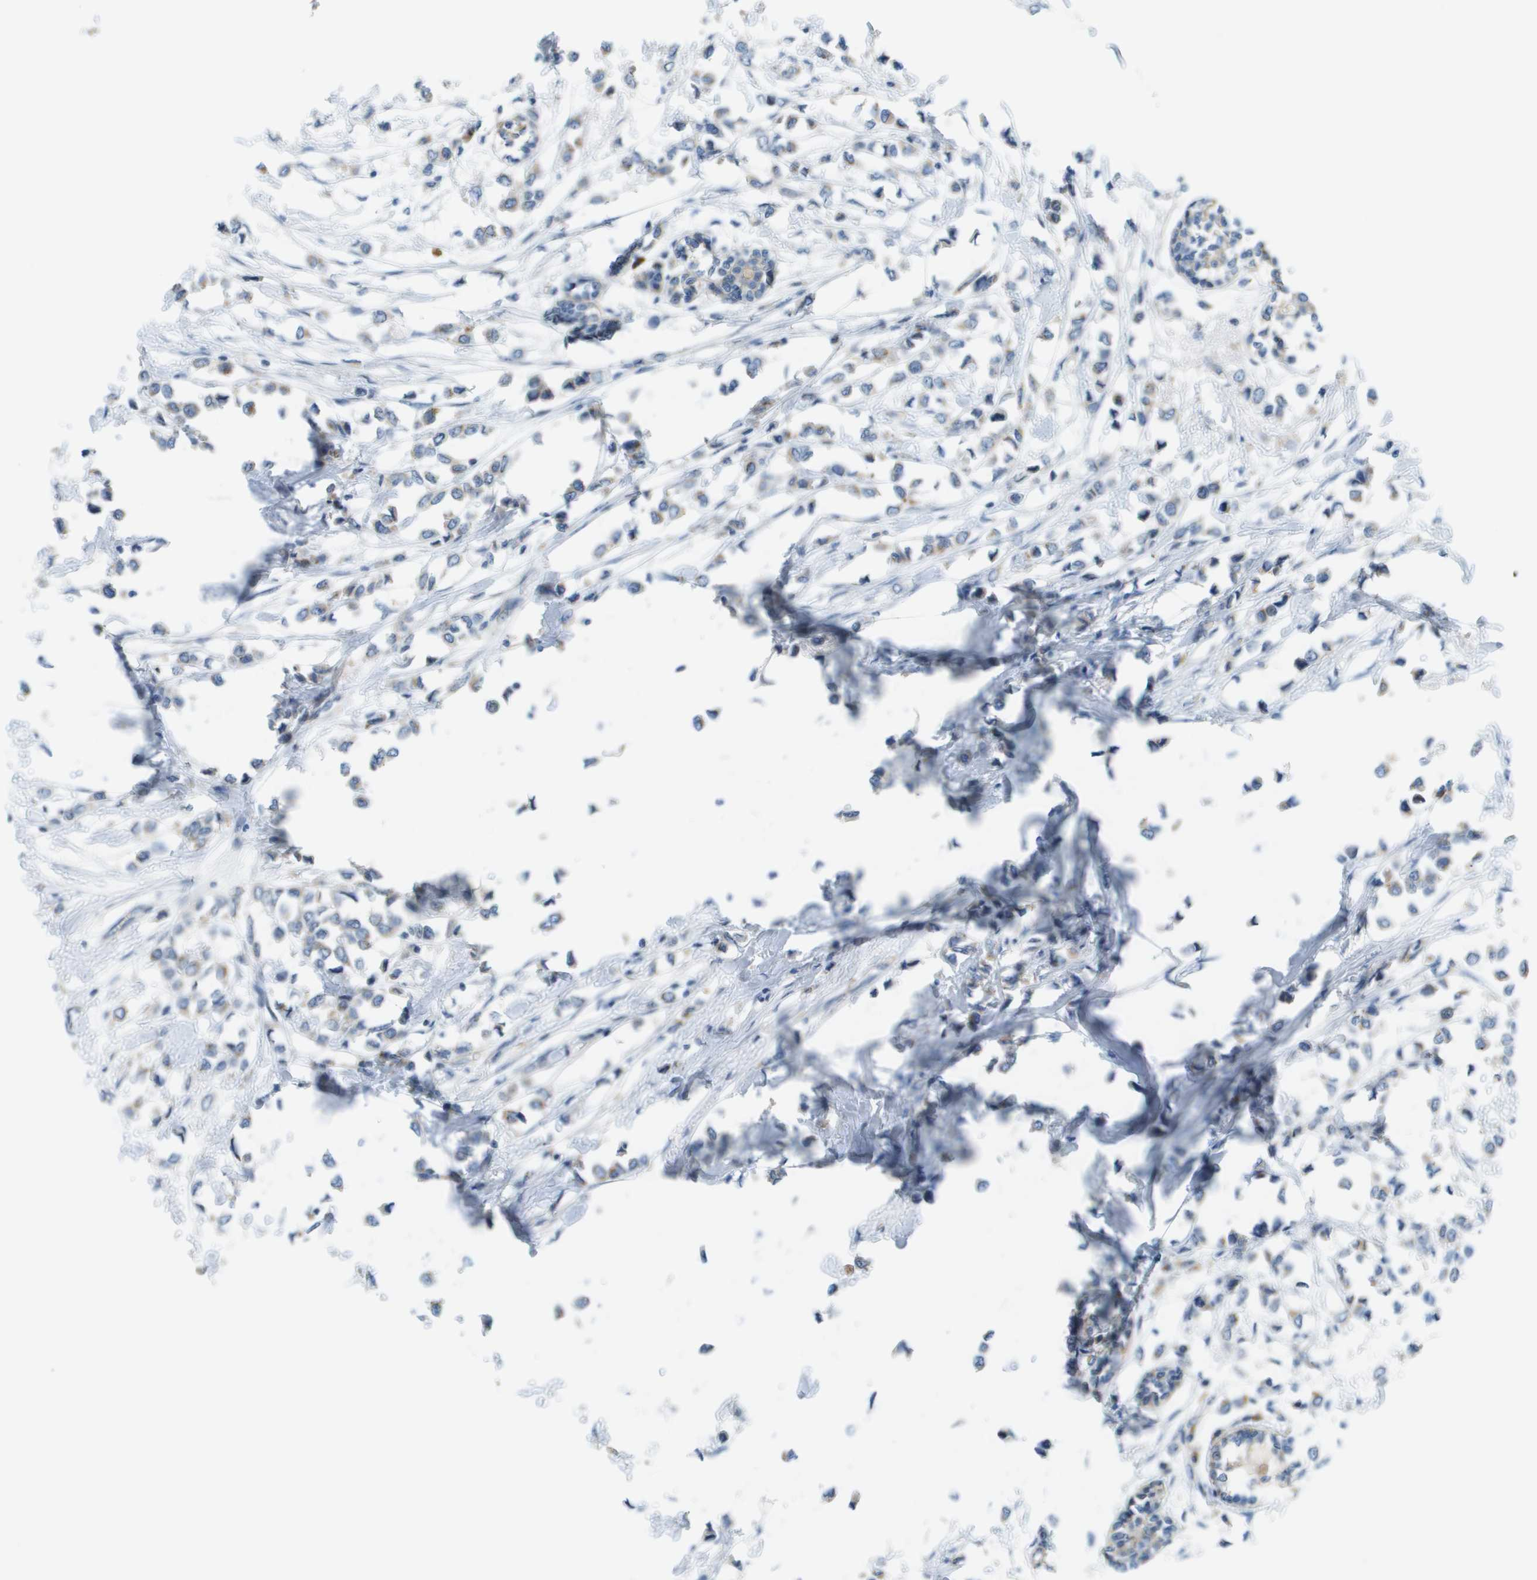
{"staining": {"intensity": "weak", "quantity": "<25%", "location": "cytoplasmic/membranous"}, "tissue": "breast cancer", "cell_type": "Tumor cells", "image_type": "cancer", "snomed": [{"axis": "morphology", "description": "Lobular carcinoma"}, {"axis": "topography", "description": "Breast"}], "caption": "This is a histopathology image of IHC staining of breast cancer, which shows no positivity in tumor cells.", "gene": "MYH11", "patient": {"sex": "female", "age": 51}}